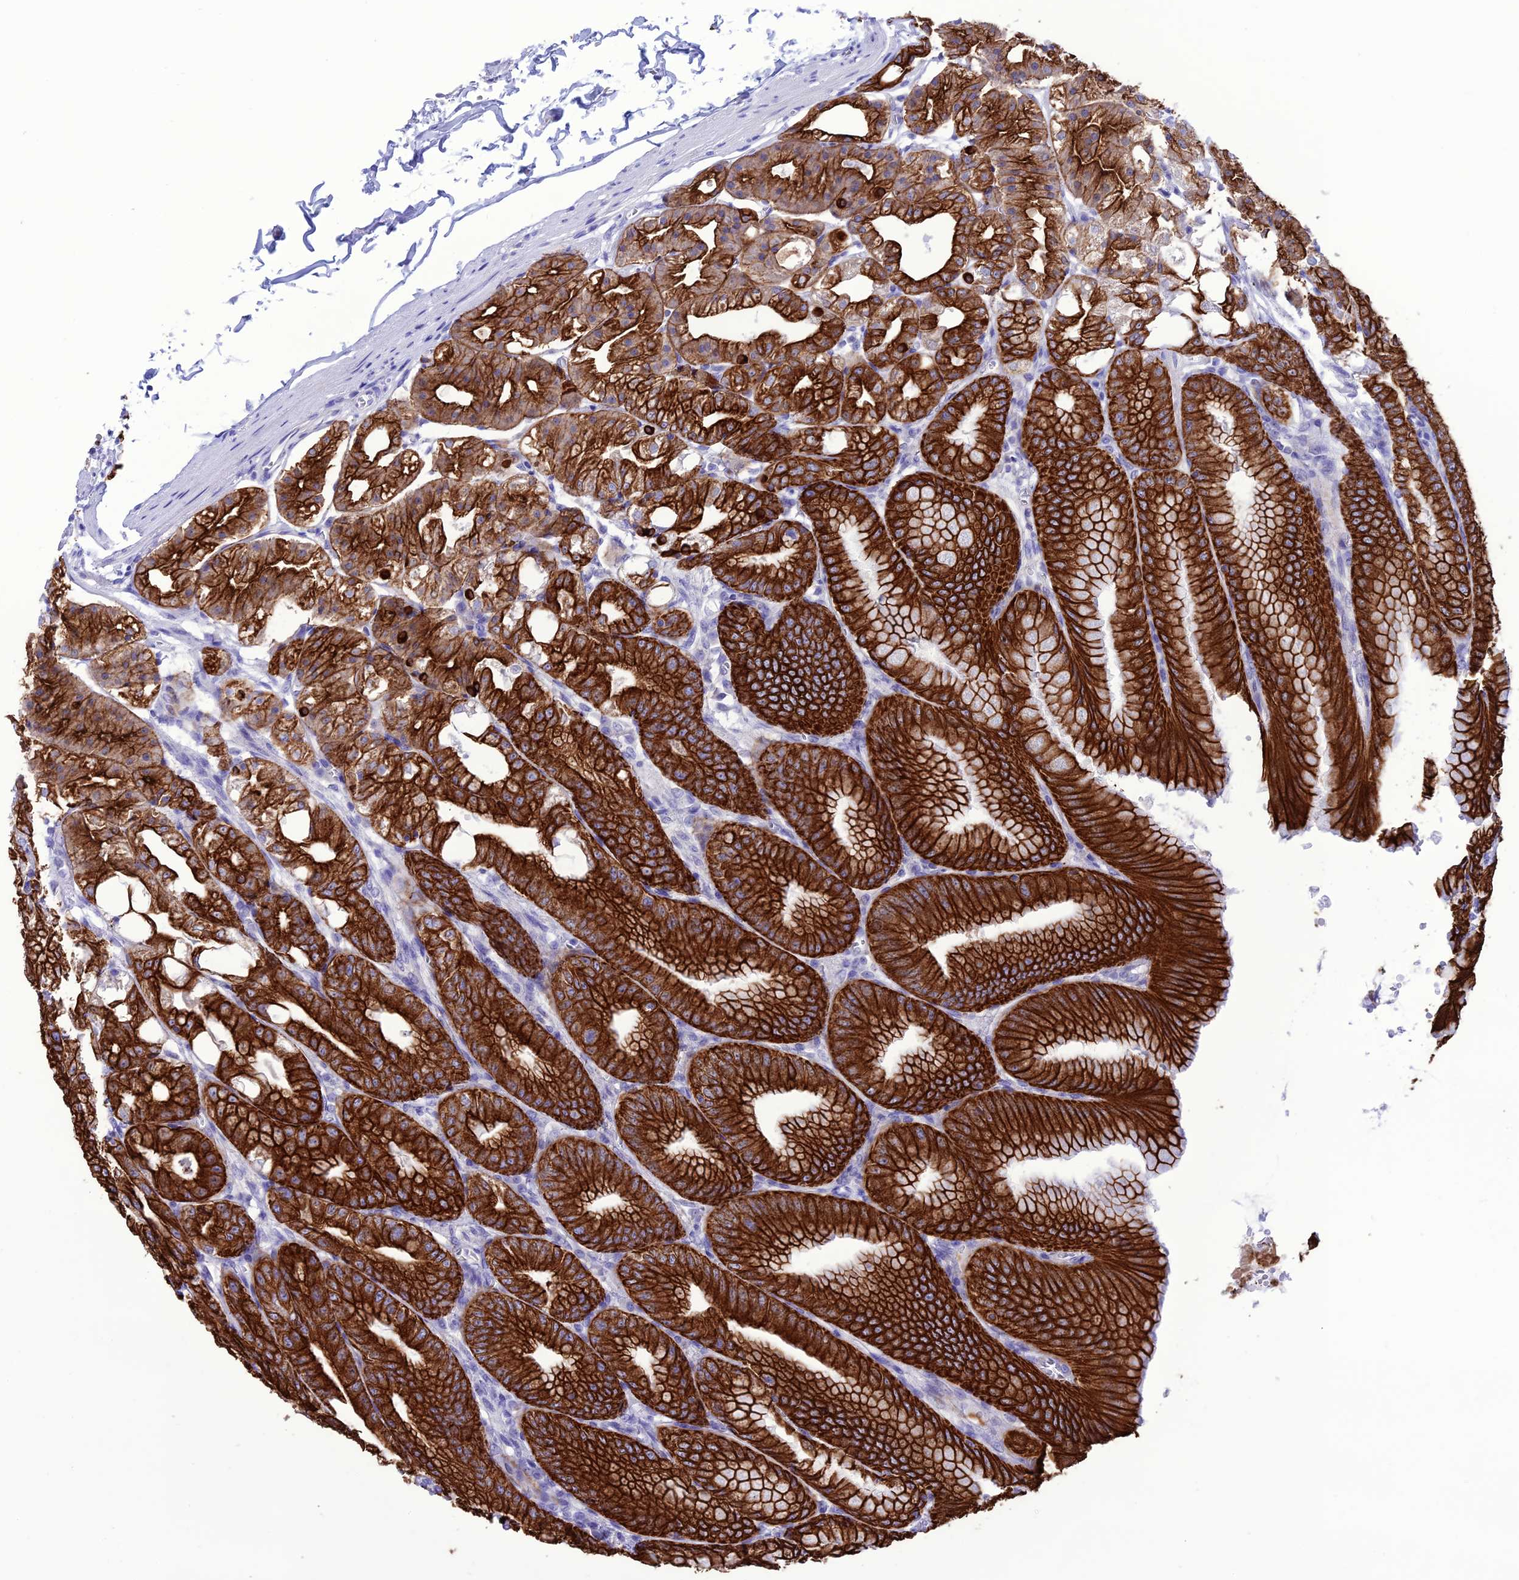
{"staining": {"intensity": "strong", "quantity": ">75%", "location": "cytoplasmic/membranous"}, "tissue": "stomach", "cell_type": "Glandular cells", "image_type": "normal", "snomed": [{"axis": "morphology", "description": "Normal tissue, NOS"}, {"axis": "topography", "description": "Stomach, lower"}], "caption": "Strong cytoplasmic/membranous positivity is identified in approximately >75% of glandular cells in normal stomach.", "gene": "VPS52", "patient": {"sex": "male", "age": 71}}